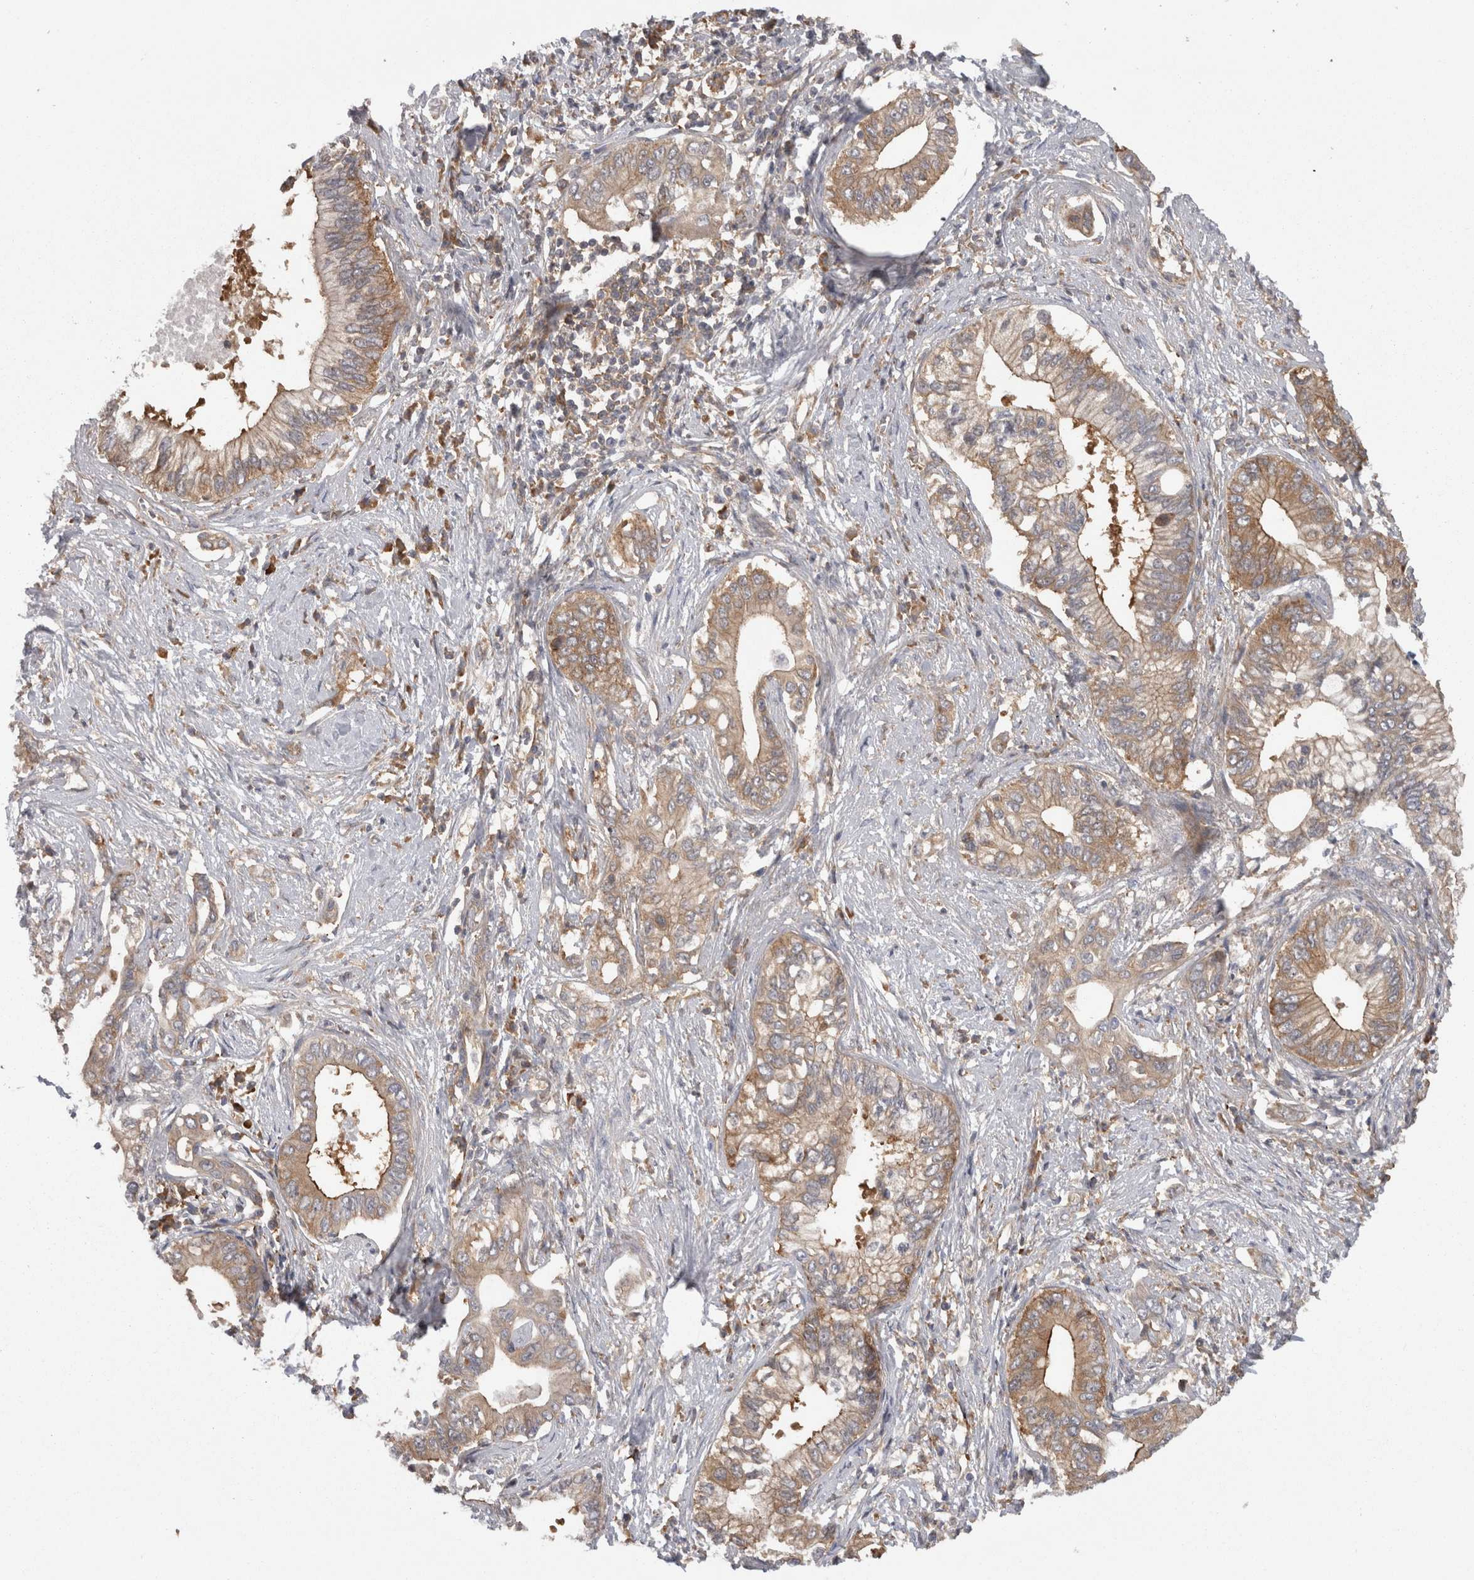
{"staining": {"intensity": "moderate", "quantity": ">75%", "location": "cytoplasmic/membranous"}, "tissue": "pancreatic cancer", "cell_type": "Tumor cells", "image_type": "cancer", "snomed": [{"axis": "morphology", "description": "Normal tissue, NOS"}, {"axis": "morphology", "description": "Adenocarcinoma, NOS"}, {"axis": "topography", "description": "Pancreas"}, {"axis": "topography", "description": "Peripheral nerve tissue"}], "caption": "The photomicrograph demonstrates immunohistochemical staining of pancreatic cancer. There is moderate cytoplasmic/membranous staining is present in approximately >75% of tumor cells.", "gene": "SMCR8", "patient": {"sex": "male", "age": 59}}